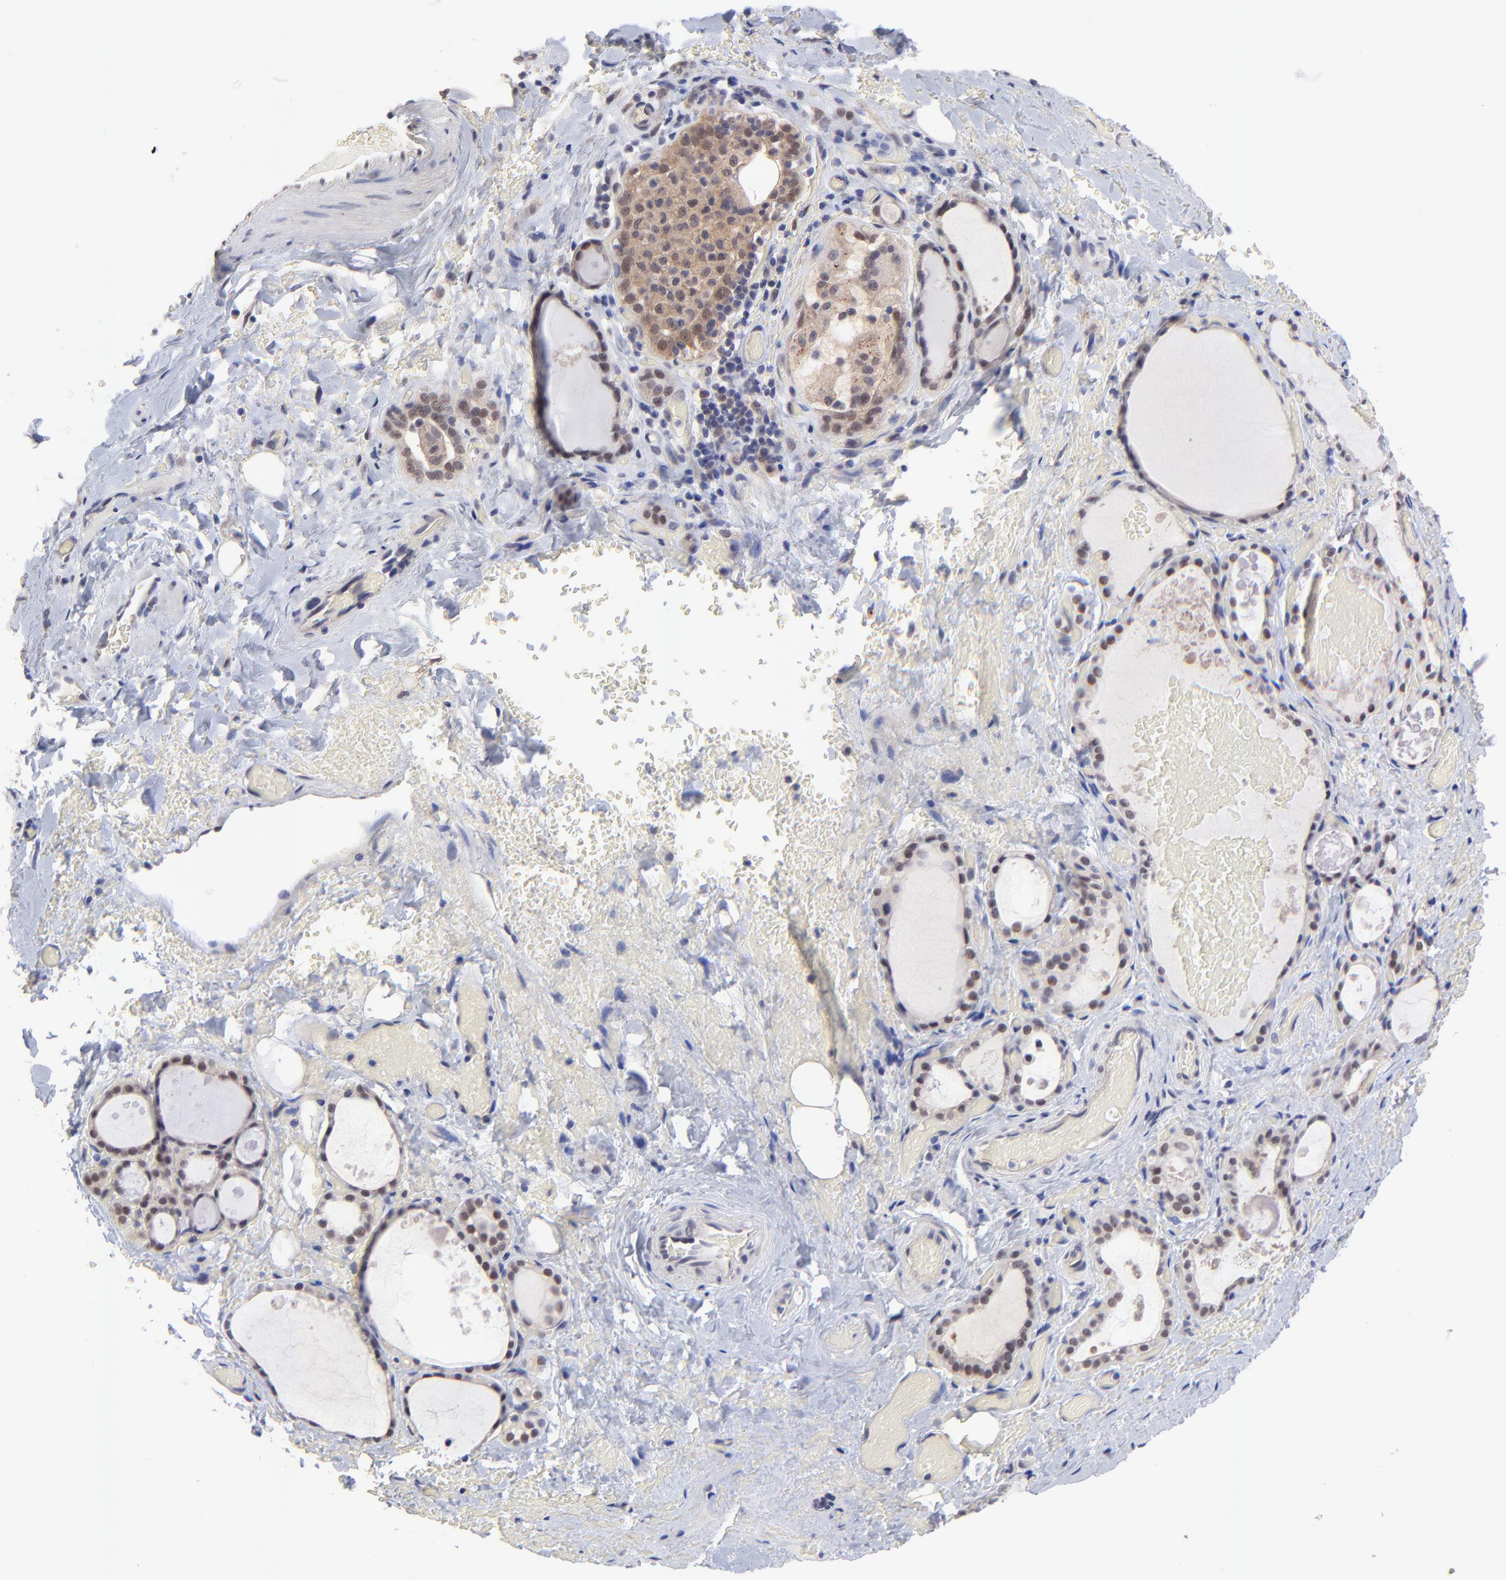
{"staining": {"intensity": "weak", "quantity": "25%-75%", "location": "nuclear"}, "tissue": "thyroid gland", "cell_type": "Glandular cells", "image_type": "normal", "snomed": [{"axis": "morphology", "description": "Normal tissue, NOS"}, {"axis": "topography", "description": "Thyroid gland"}], "caption": "Weak nuclear protein expression is present in approximately 25%-75% of glandular cells in thyroid gland.", "gene": "ZNF747", "patient": {"sex": "male", "age": 61}}